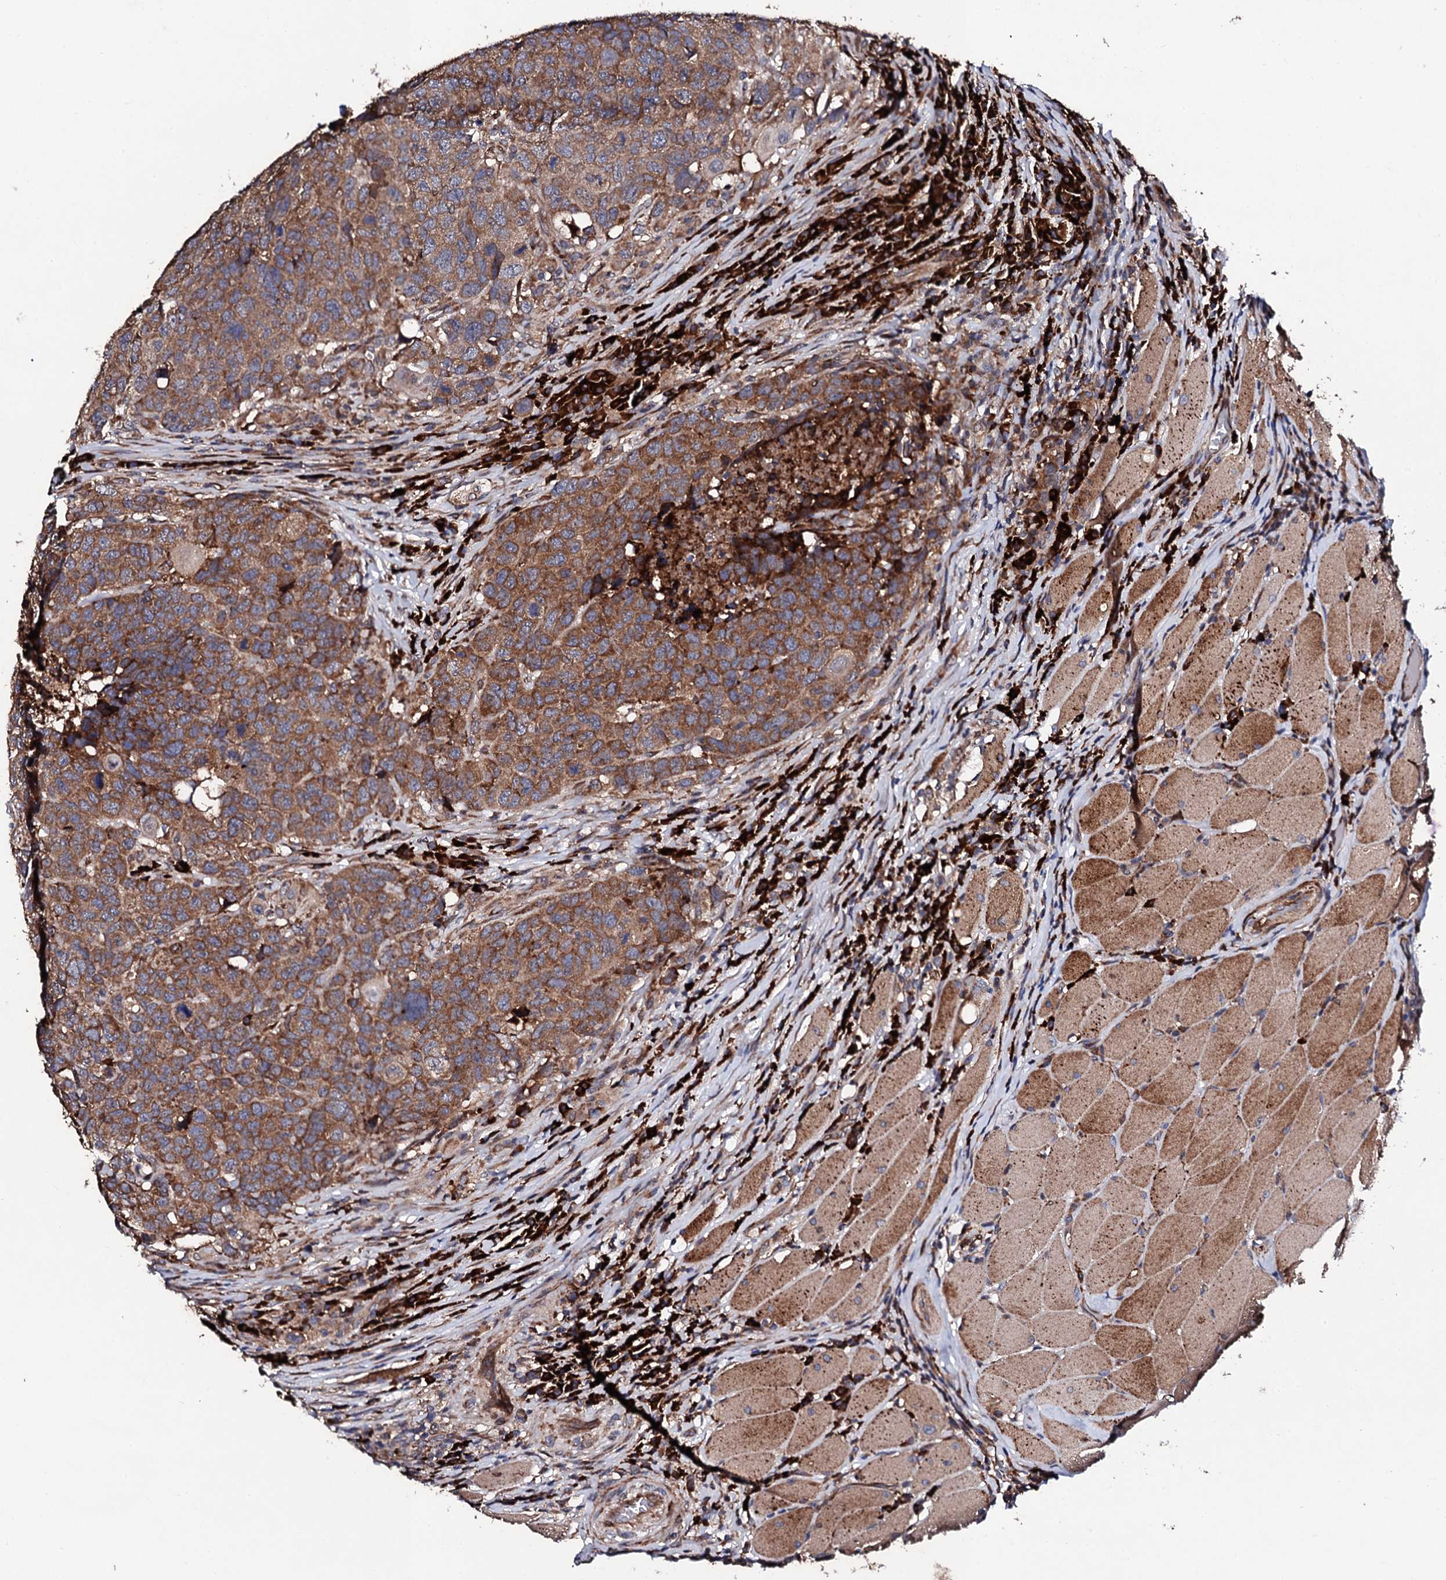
{"staining": {"intensity": "moderate", "quantity": ">75%", "location": "cytoplasmic/membranous"}, "tissue": "head and neck cancer", "cell_type": "Tumor cells", "image_type": "cancer", "snomed": [{"axis": "morphology", "description": "Squamous cell carcinoma, NOS"}, {"axis": "topography", "description": "Head-Neck"}], "caption": "Human squamous cell carcinoma (head and neck) stained with a protein marker reveals moderate staining in tumor cells.", "gene": "LIPT2", "patient": {"sex": "male", "age": 66}}